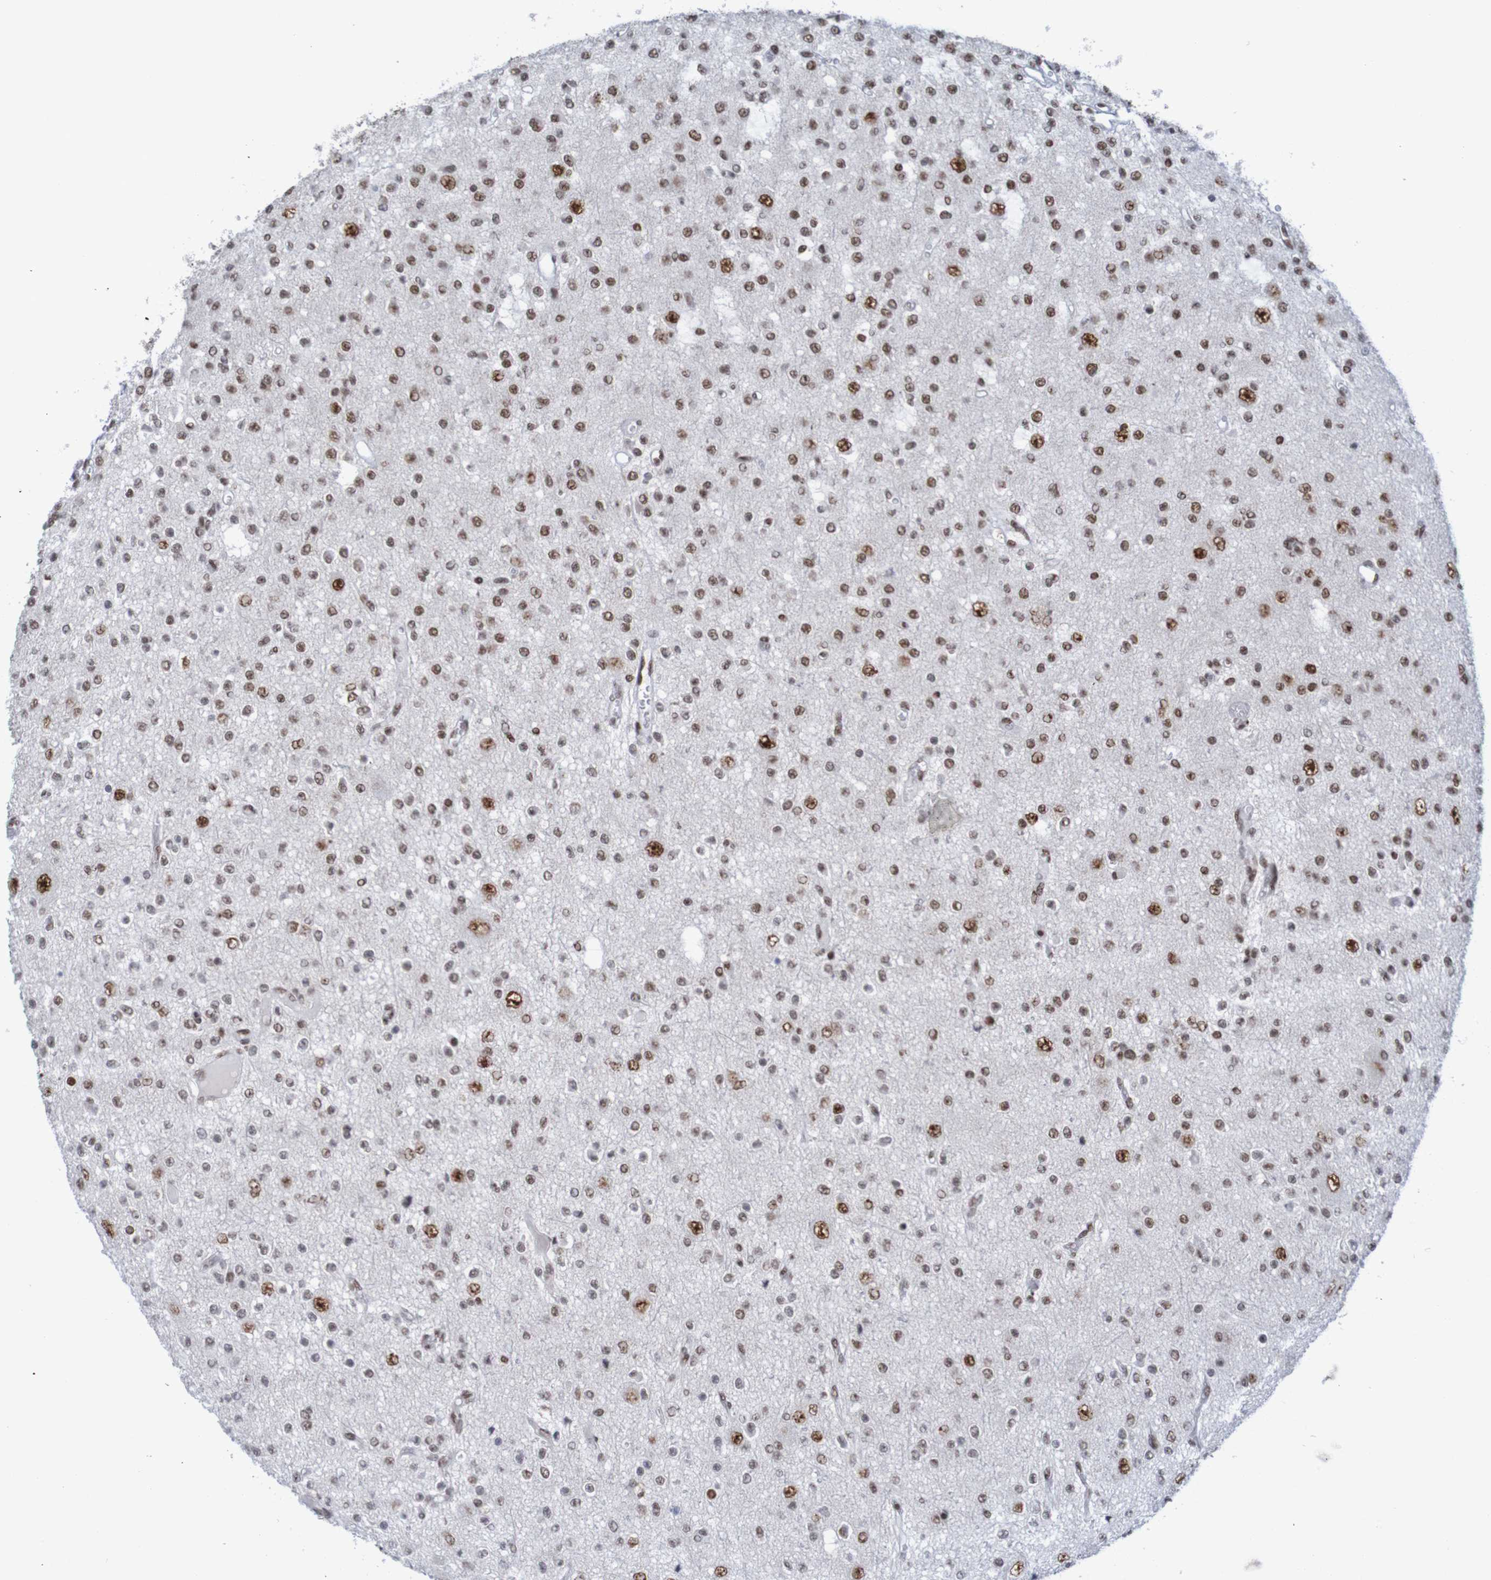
{"staining": {"intensity": "strong", "quantity": ">75%", "location": "nuclear"}, "tissue": "glioma", "cell_type": "Tumor cells", "image_type": "cancer", "snomed": [{"axis": "morphology", "description": "Glioma, malignant, Low grade"}, {"axis": "topography", "description": "Brain"}], "caption": "Glioma stained with immunohistochemistry reveals strong nuclear expression in about >75% of tumor cells.", "gene": "THRAP3", "patient": {"sex": "male", "age": 38}}